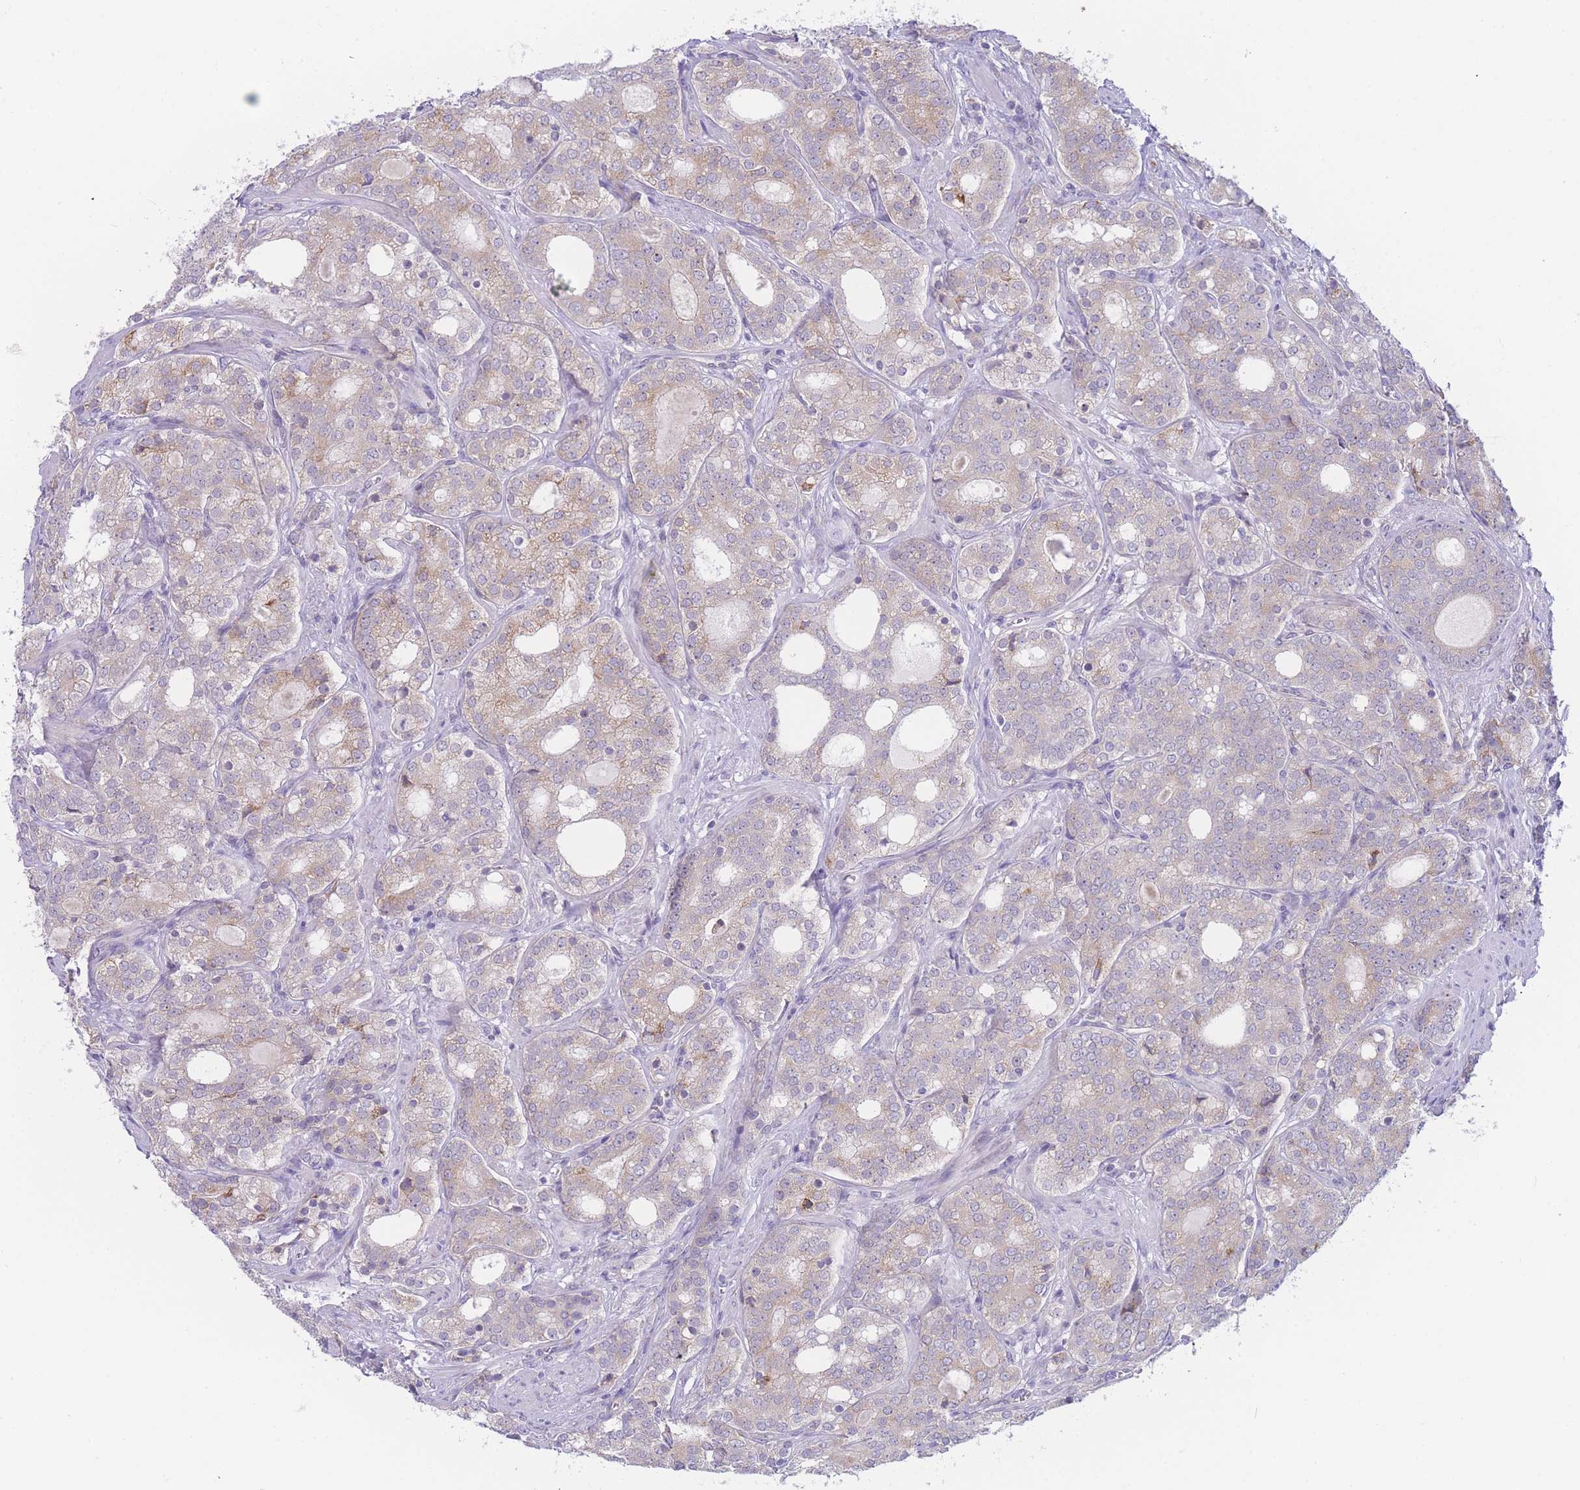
{"staining": {"intensity": "weak", "quantity": "<25%", "location": "cytoplasmic/membranous"}, "tissue": "prostate cancer", "cell_type": "Tumor cells", "image_type": "cancer", "snomed": [{"axis": "morphology", "description": "Adenocarcinoma, High grade"}, {"axis": "topography", "description": "Prostate"}], "caption": "This photomicrograph is of adenocarcinoma (high-grade) (prostate) stained with IHC to label a protein in brown with the nuclei are counter-stained blue. There is no expression in tumor cells.", "gene": "ZNF510", "patient": {"sex": "male", "age": 64}}